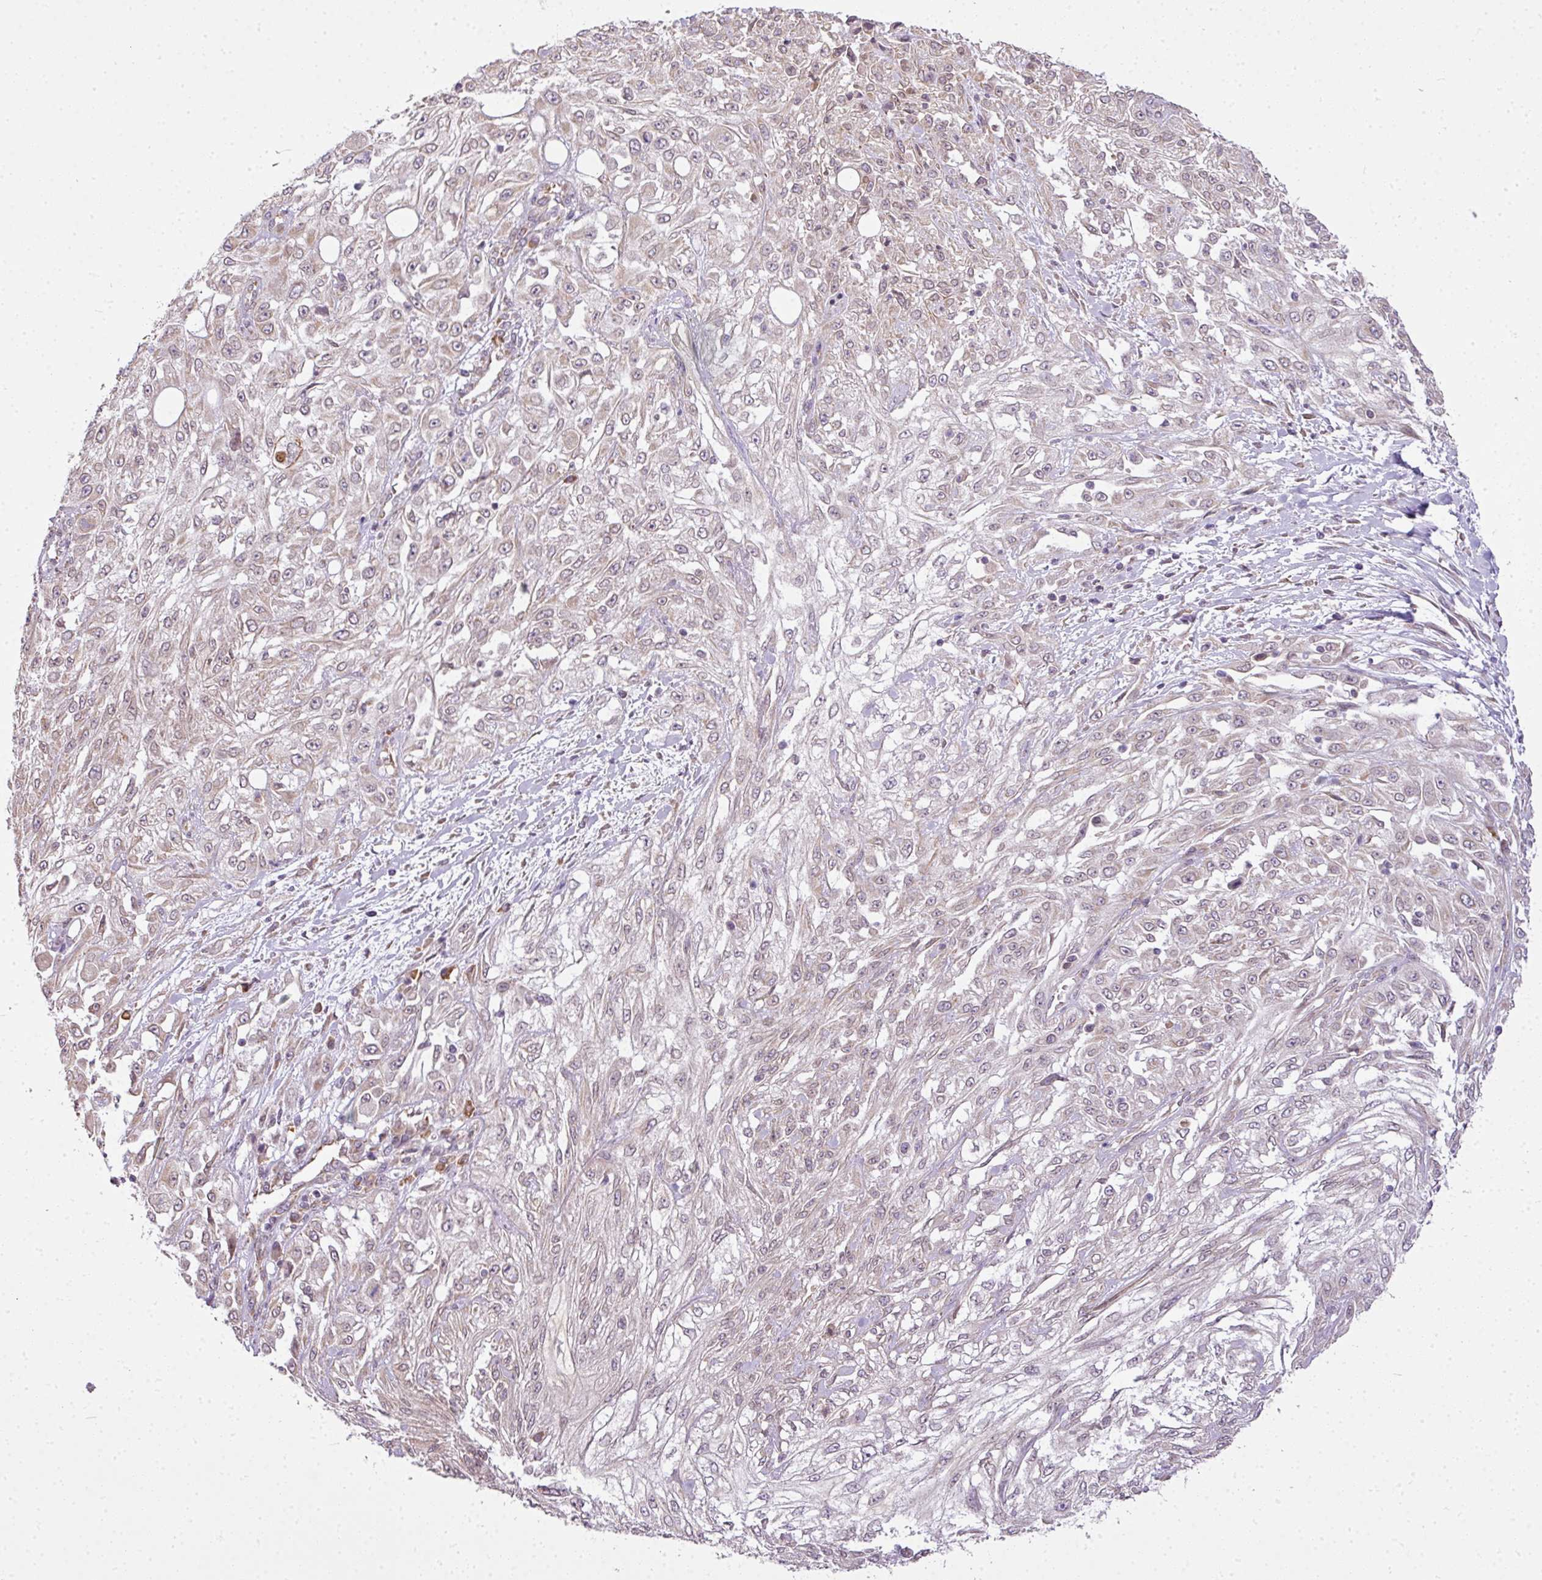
{"staining": {"intensity": "weak", "quantity": "<25%", "location": "nuclear"}, "tissue": "skin cancer", "cell_type": "Tumor cells", "image_type": "cancer", "snomed": [{"axis": "morphology", "description": "Squamous cell carcinoma, NOS"}, {"axis": "morphology", "description": "Squamous cell carcinoma, metastatic, NOS"}, {"axis": "topography", "description": "Skin"}, {"axis": "topography", "description": "Lymph node"}], "caption": "Skin cancer (squamous cell carcinoma) was stained to show a protein in brown. There is no significant staining in tumor cells. (DAB immunohistochemistry (IHC) with hematoxylin counter stain).", "gene": "COX18", "patient": {"sex": "male", "age": 75}}